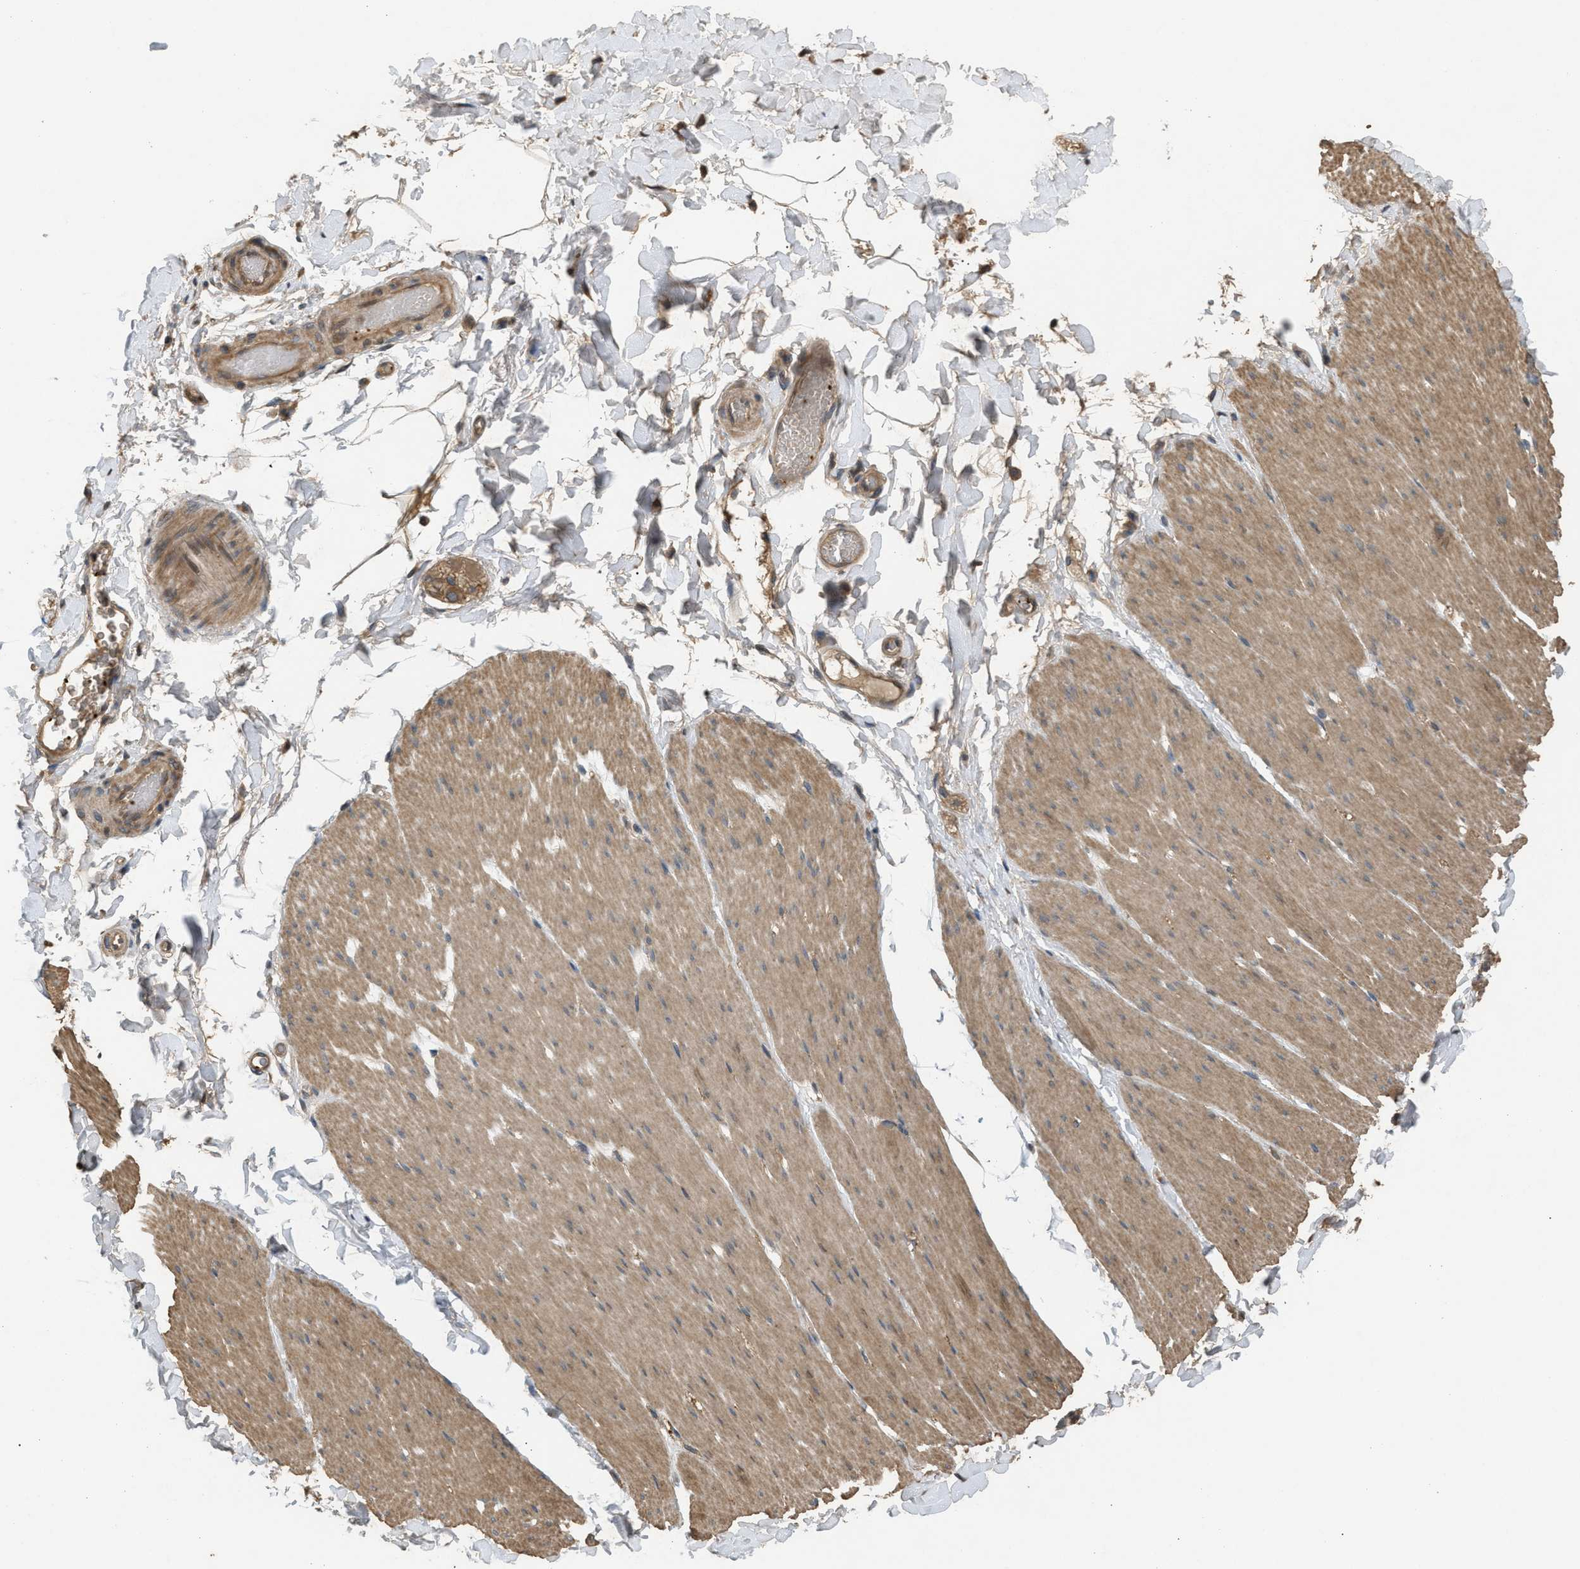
{"staining": {"intensity": "moderate", "quantity": ">75%", "location": "cytoplasmic/membranous"}, "tissue": "smooth muscle", "cell_type": "Smooth muscle cells", "image_type": "normal", "snomed": [{"axis": "morphology", "description": "Normal tissue, NOS"}, {"axis": "topography", "description": "Smooth muscle"}, {"axis": "topography", "description": "Colon"}], "caption": "IHC image of normal human smooth muscle stained for a protein (brown), which shows medium levels of moderate cytoplasmic/membranous positivity in about >75% of smooth muscle cells.", "gene": "ARHGDIA", "patient": {"sex": "male", "age": 67}}